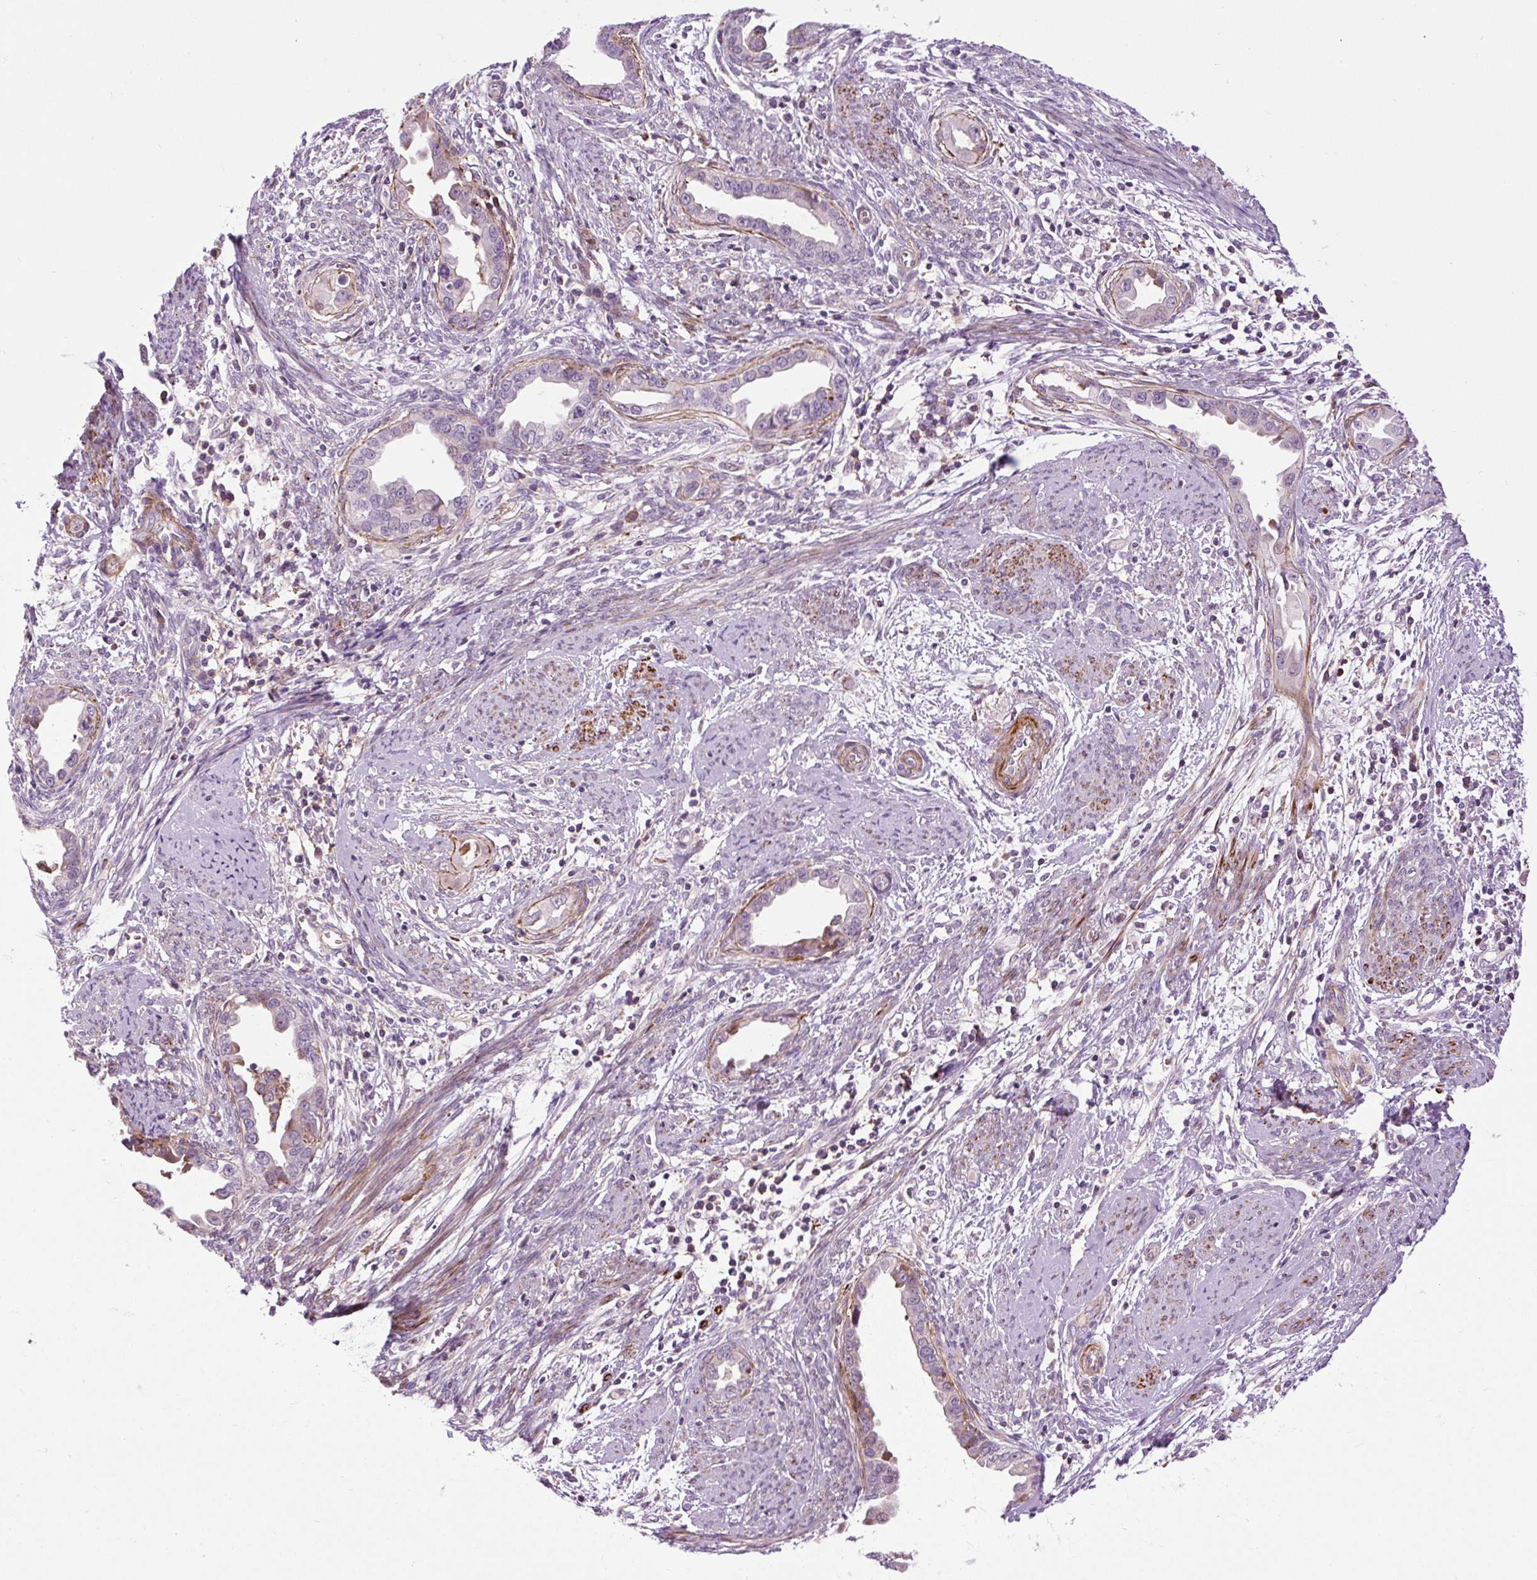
{"staining": {"intensity": "moderate", "quantity": "<25%", "location": "cytoplasmic/membranous"}, "tissue": "endometrial cancer", "cell_type": "Tumor cells", "image_type": "cancer", "snomed": [{"axis": "morphology", "description": "Adenocarcinoma, NOS"}, {"axis": "topography", "description": "Endometrium"}], "caption": "A brown stain shows moderate cytoplasmic/membranous staining of a protein in human endometrial cancer tumor cells. Immunohistochemistry (ihc) stains the protein in brown and the nuclei are stained blue.", "gene": "ZNF197", "patient": {"sex": "female", "age": 57}}